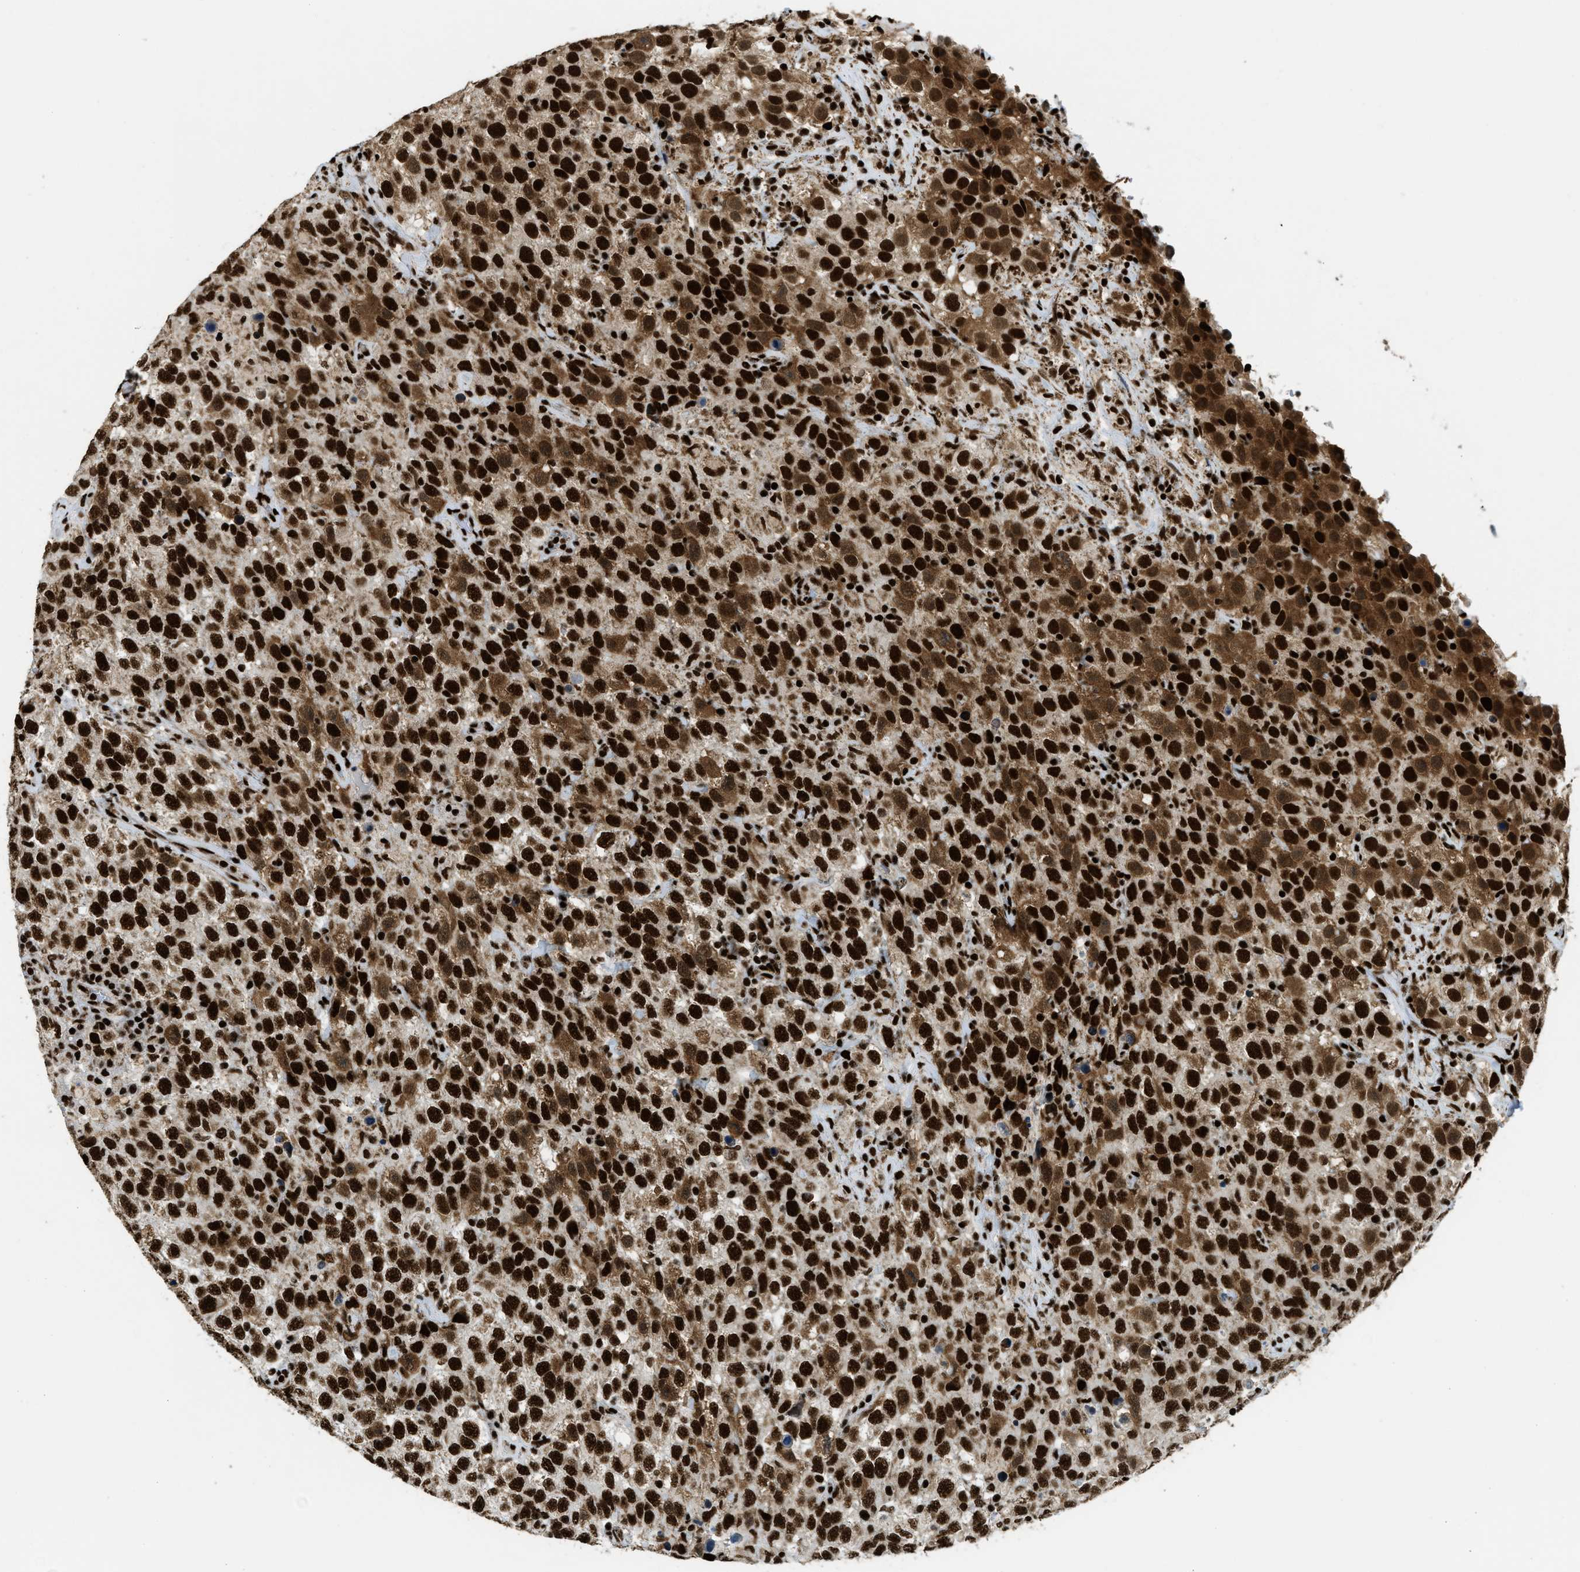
{"staining": {"intensity": "strong", "quantity": "25%-75%", "location": "cytoplasmic/membranous,nuclear"}, "tissue": "testis cancer", "cell_type": "Tumor cells", "image_type": "cancer", "snomed": [{"axis": "morphology", "description": "Seminoma, NOS"}, {"axis": "topography", "description": "Testis"}], "caption": "A brown stain highlights strong cytoplasmic/membranous and nuclear staining of a protein in testis seminoma tumor cells. Nuclei are stained in blue.", "gene": "GABPB1", "patient": {"sex": "male", "age": 41}}